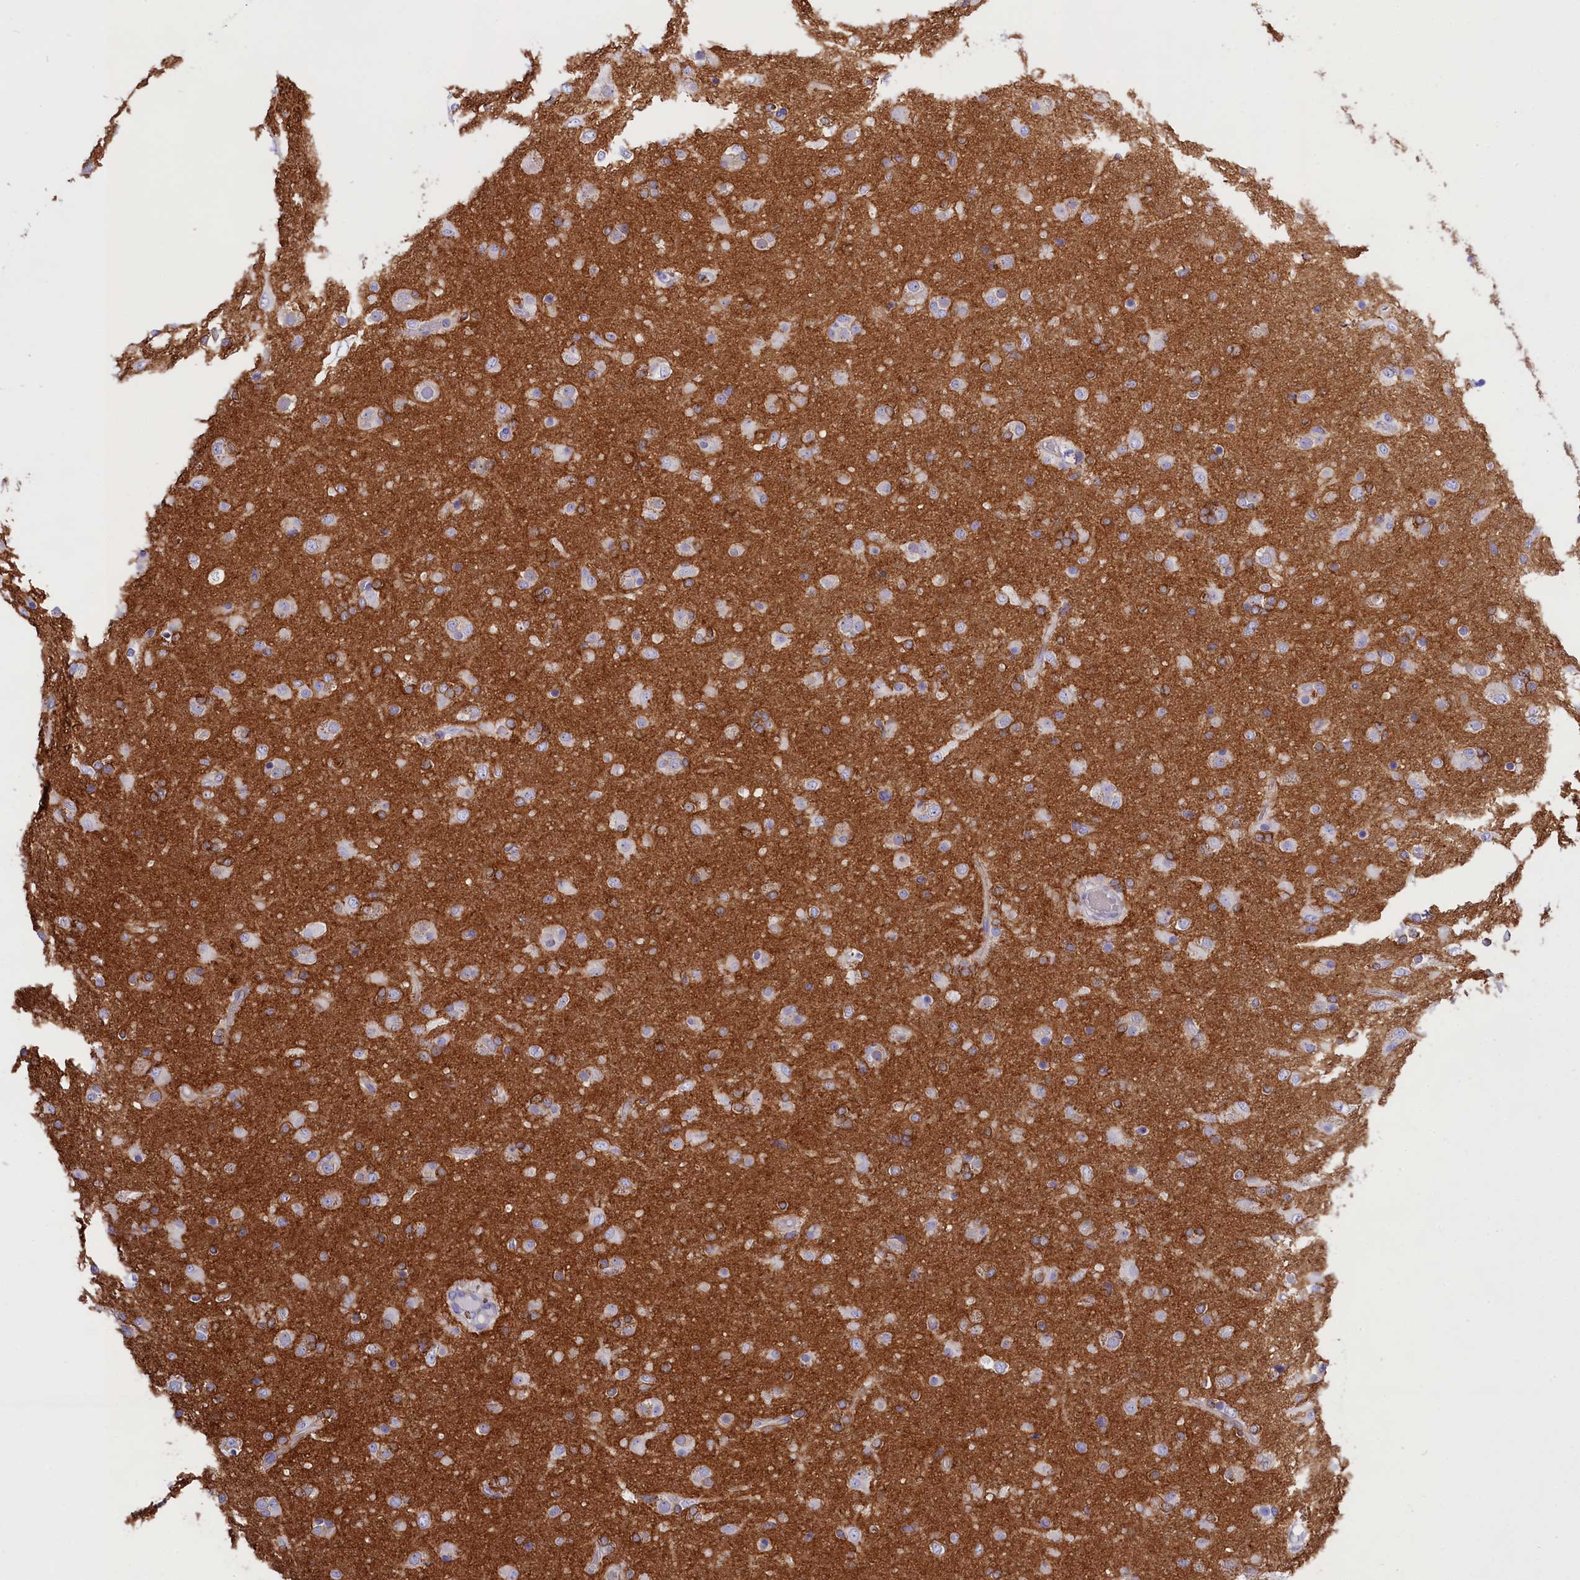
{"staining": {"intensity": "negative", "quantity": "none", "location": "none"}, "tissue": "glioma", "cell_type": "Tumor cells", "image_type": "cancer", "snomed": [{"axis": "morphology", "description": "Glioma, malignant, Low grade"}, {"axis": "topography", "description": "Brain"}], "caption": "An immunohistochemistry (IHC) image of low-grade glioma (malignant) is shown. There is no staining in tumor cells of low-grade glioma (malignant).", "gene": "PPP1R13L", "patient": {"sex": "male", "age": 65}}